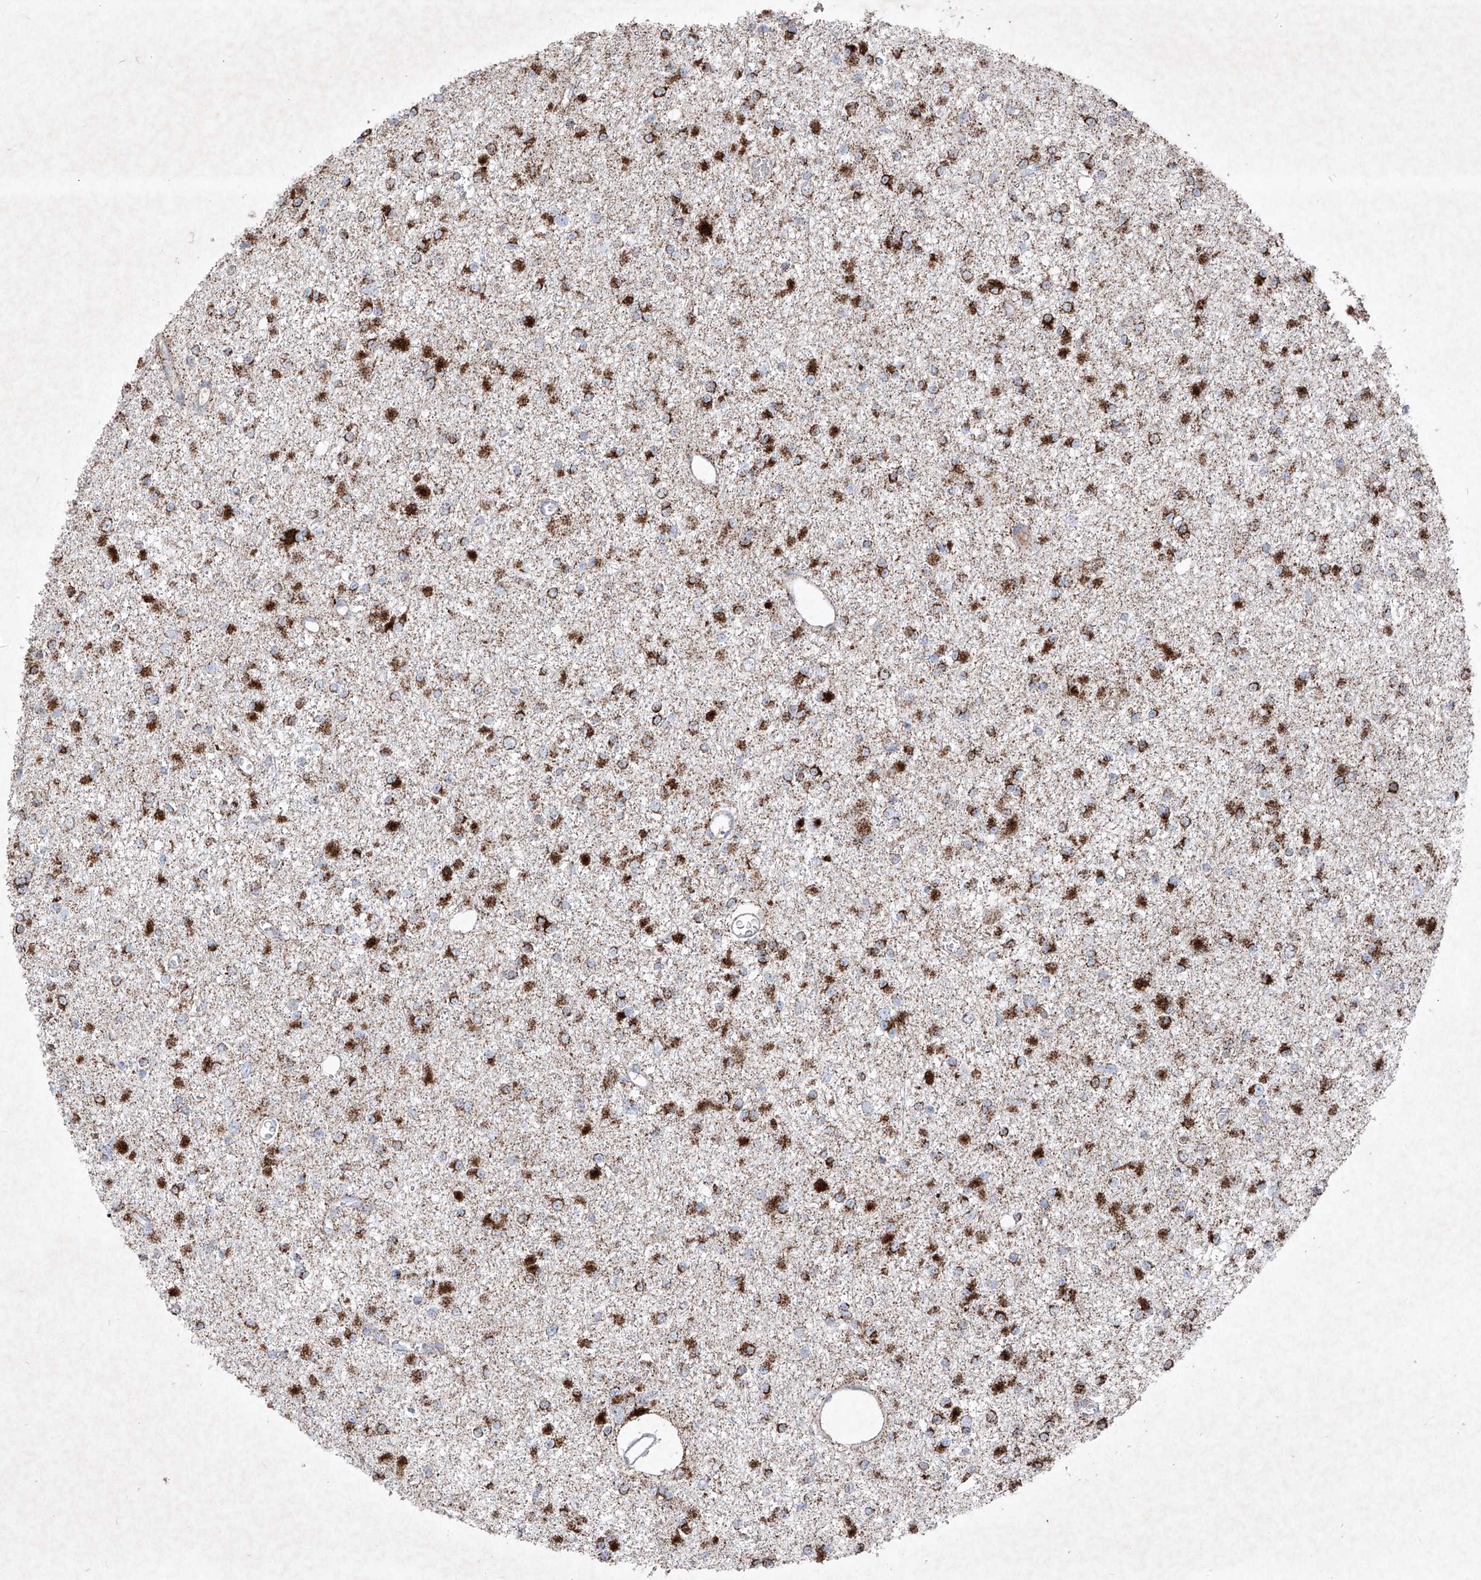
{"staining": {"intensity": "strong", "quantity": "25%-75%", "location": "cytoplasmic/membranous"}, "tissue": "glioma", "cell_type": "Tumor cells", "image_type": "cancer", "snomed": [{"axis": "morphology", "description": "Glioma, malignant, Low grade"}, {"axis": "topography", "description": "Brain"}], "caption": "Human low-grade glioma (malignant) stained with a protein marker shows strong staining in tumor cells.", "gene": "ABCD3", "patient": {"sex": "female", "age": 22}}